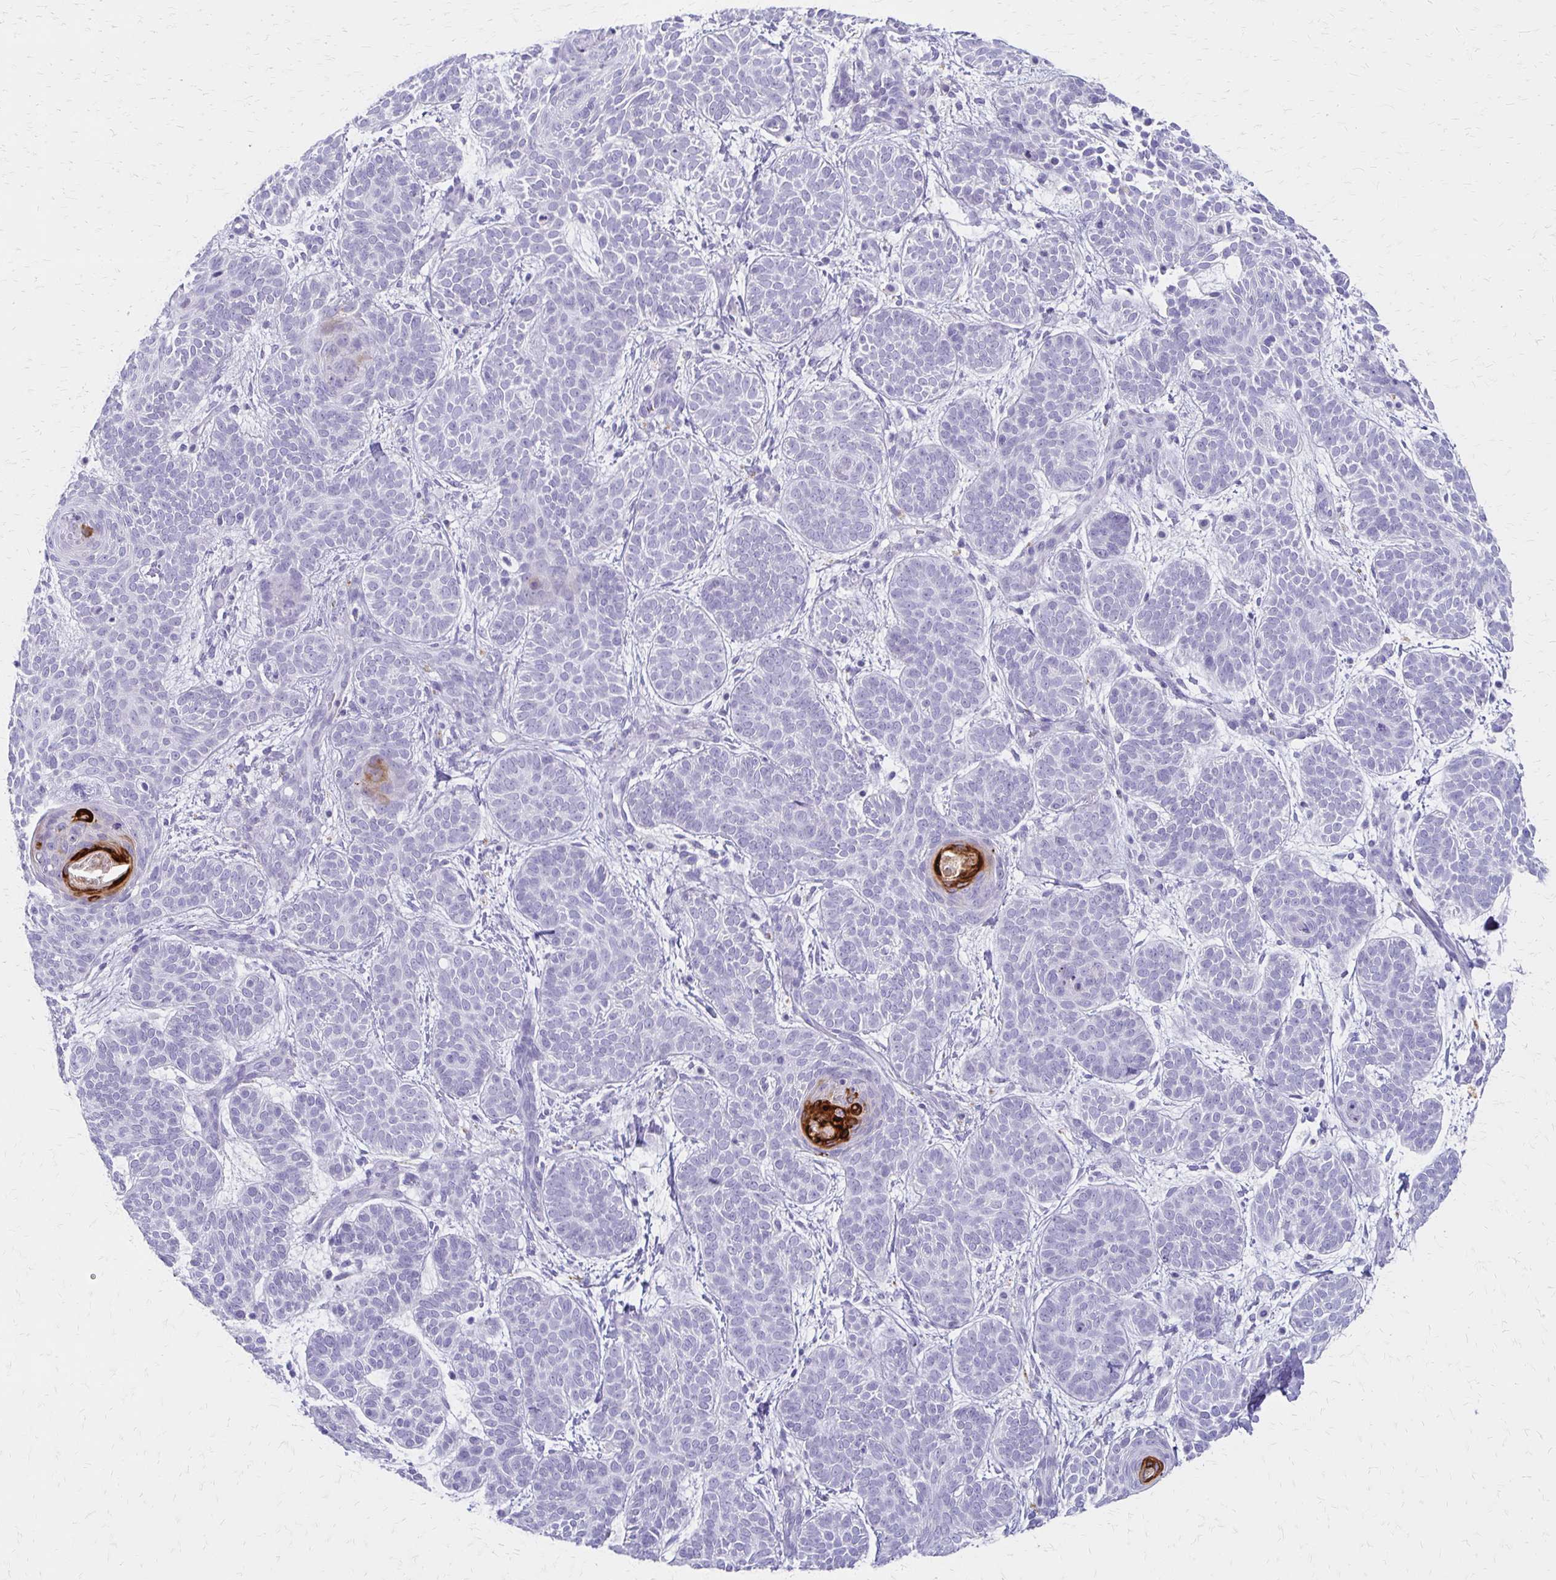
{"staining": {"intensity": "moderate", "quantity": "<25%", "location": "cytoplasmic/membranous"}, "tissue": "skin cancer", "cell_type": "Tumor cells", "image_type": "cancer", "snomed": [{"axis": "morphology", "description": "Basal cell carcinoma"}, {"axis": "topography", "description": "Skin"}], "caption": "DAB (3,3'-diaminobenzidine) immunohistochemical staining of human skin cancer (basal cell carcinoma) displays moderate cytoplasmic/membranous protein expression in about <25% of tumor cells.", "gene": "IVL", "patient": {"sex": "female", "age": 82}}